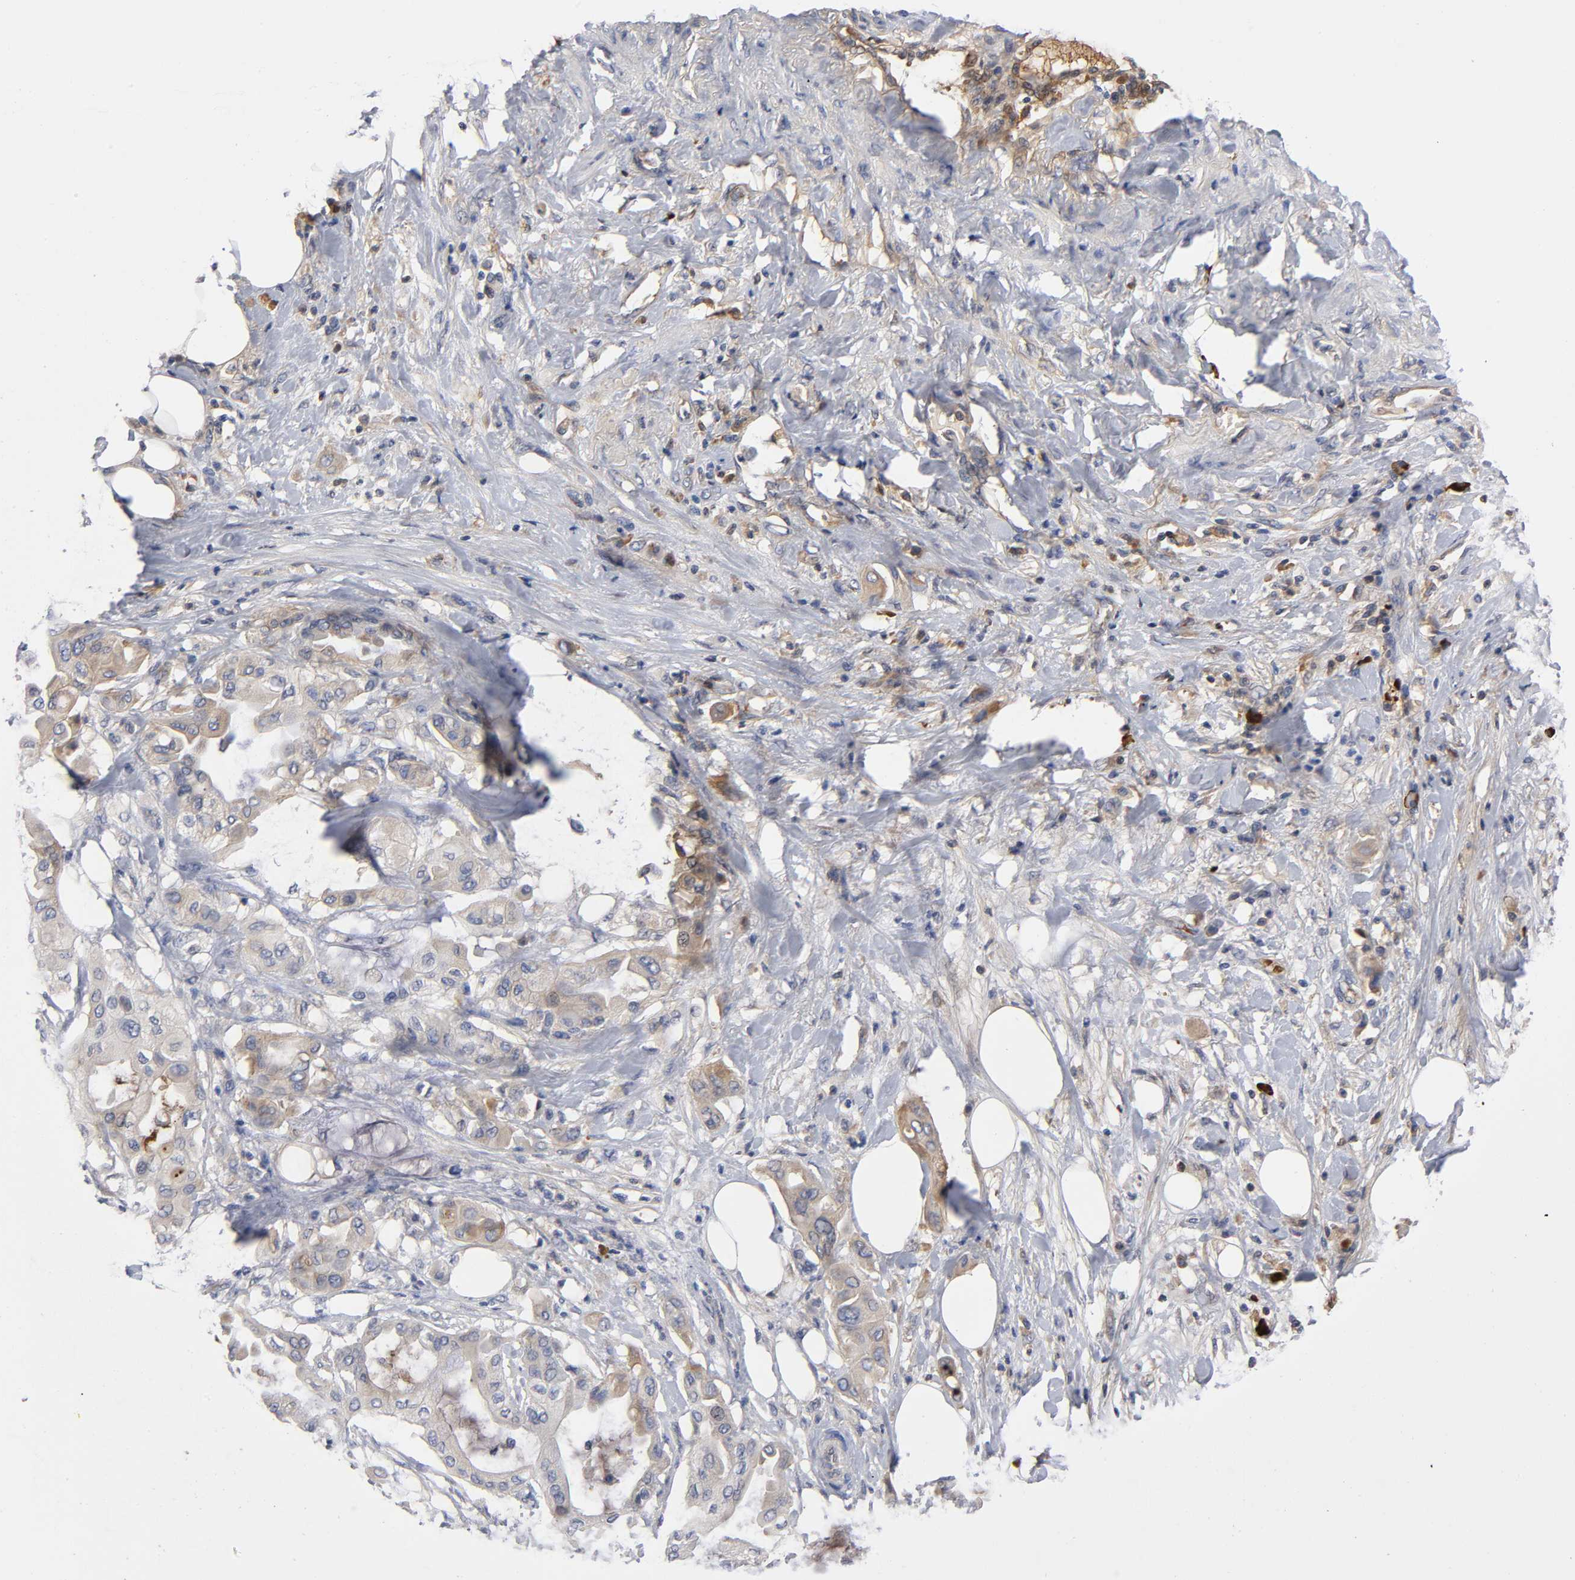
{"staining": {"intensity": "weak", "quantity": ">75%", "location": "cytoplasmic/membranous"}, "tissue": "pancreatic cancer", "cell_type": "Tumor cells", "image_type": "cancer", "snomed": [{"axis": "morphology", "description": "Adenocarcinoma, NOS"}, {"axis": "morphology", "description": "Adenocarcinoma, metastatic, NOS"}, {"axis": "topography", "description": "Lymph node"}, {"axis": "topography", "description": "Pancreas"}, {"axis": "topography", "description": "Duodenum"}], "caption": "Pancreatic cancer (adenocarcinoma) stained with a brown dye exhibits weak cytoplasmic/membranous positive staining in approximately >75% of tumor cells.", "gene": "NOVA1", "patient": {"sex": "female", "age": 64}}